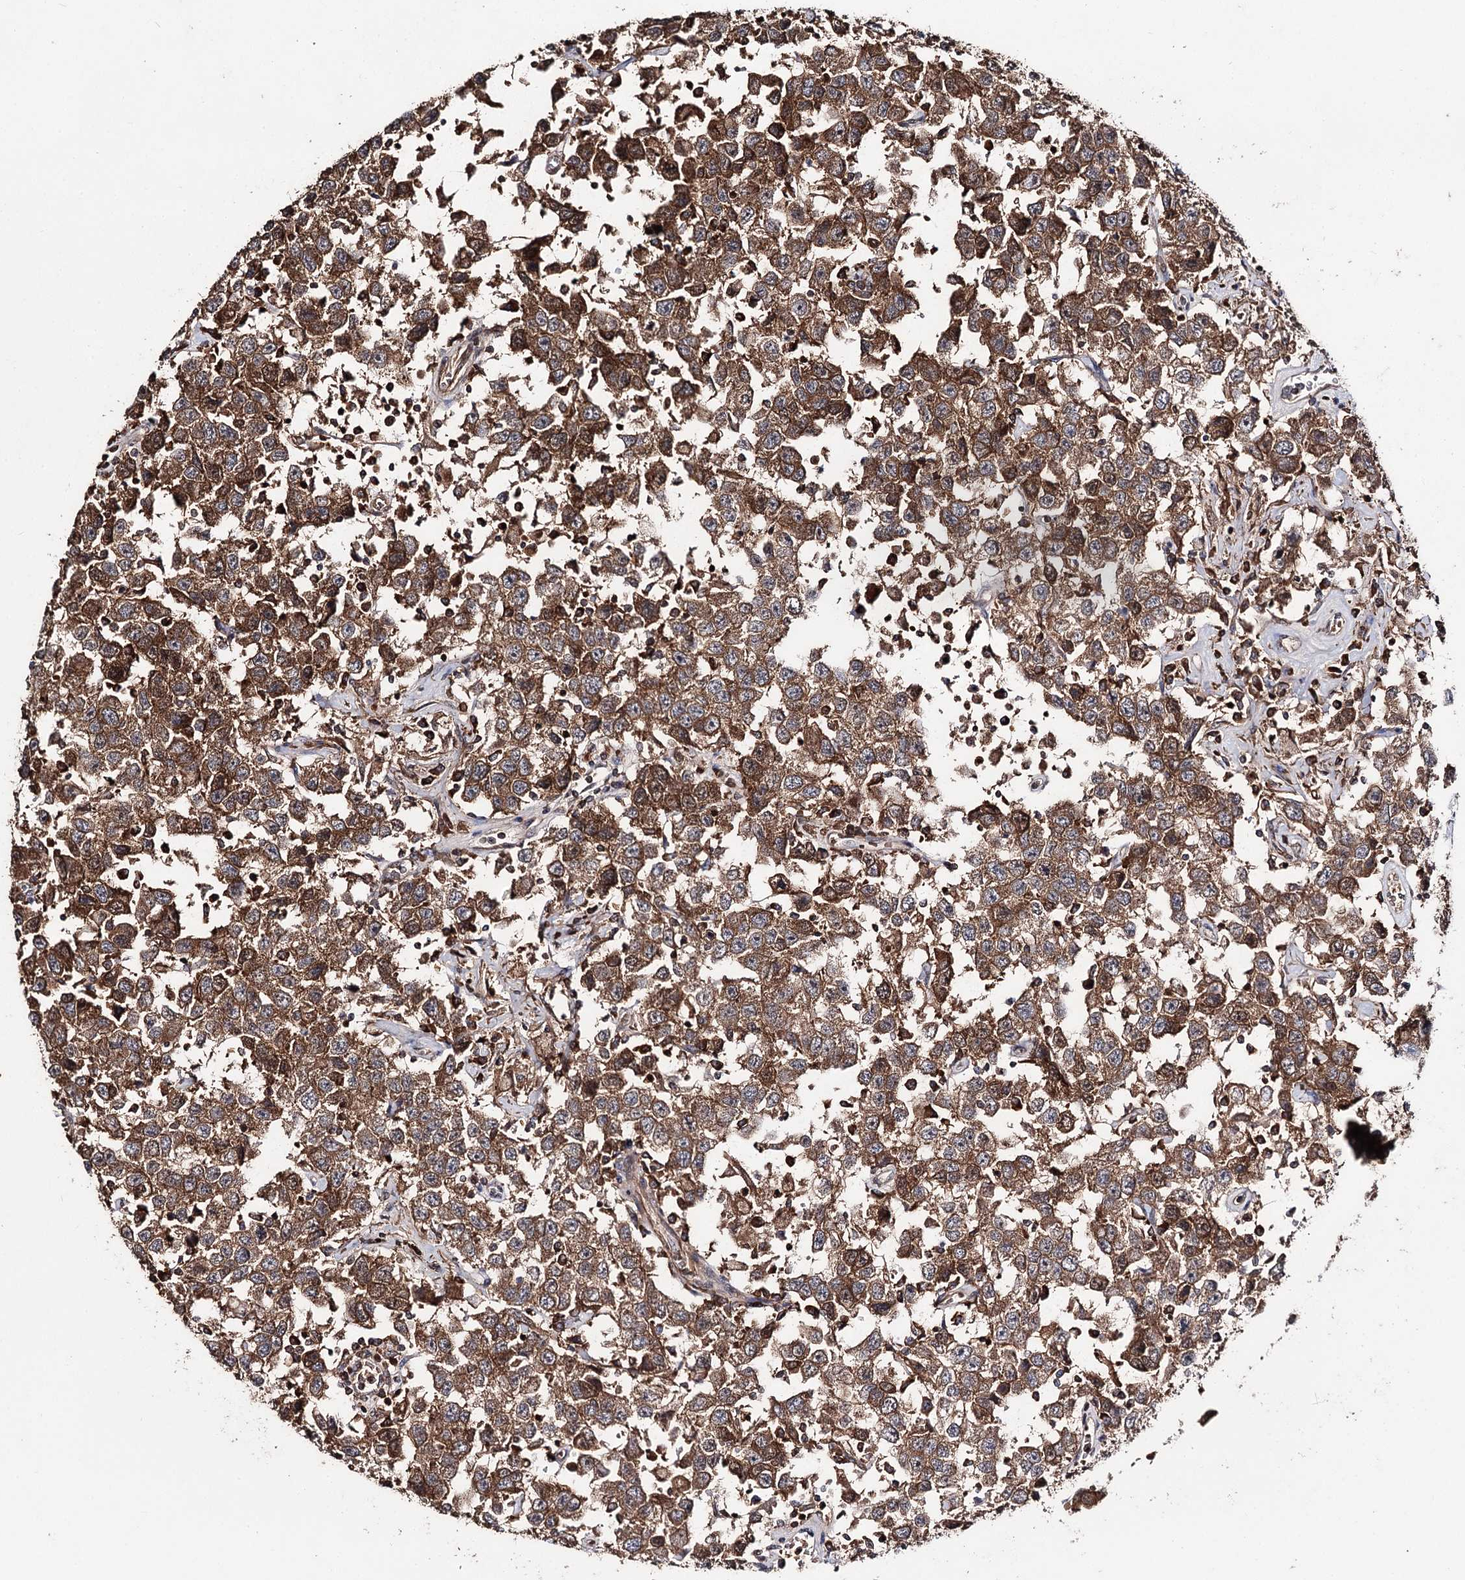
{"staining": {"intensity": "moderate", "quantity": ">75%", "location": "cytoplasmic/membranous"}, "tissue": "testis cancer", "cell_type": "Tumor cells", "image_type": "cancer", "snomed": [{"axis": "morphology", "description": "Seminoma, NOS"}, {"axis": "topography", "description": "Testis"}], "caption": "Immunohistochemistry (DAB (3,3'-diaminobenzidine)) staining of testis cancer (seminoma) displays moderate cytoplasmic/membranous protein expression in about >75% of tumor cells.", "gene": "FAM53B", "patient": {"sex": "male", "age": 41}}